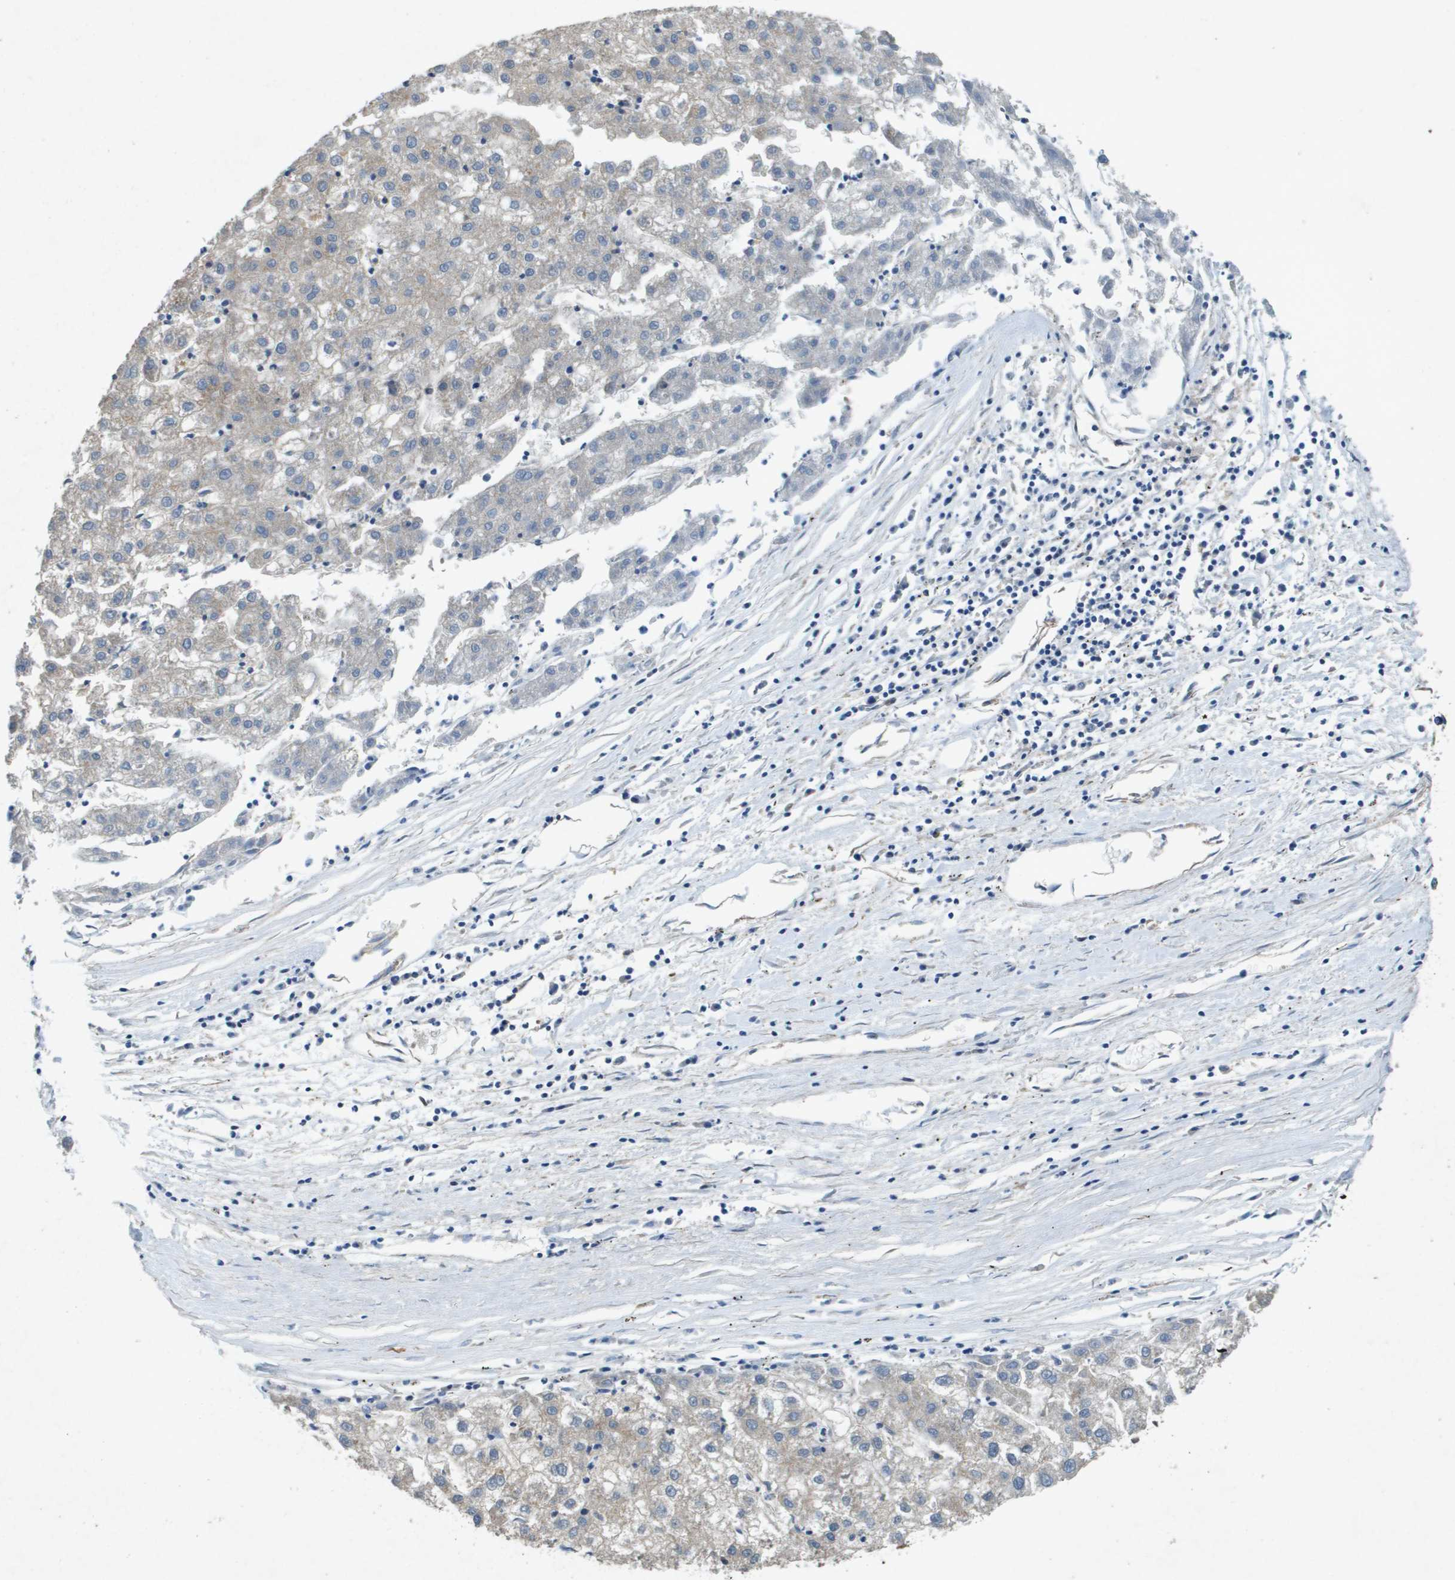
{"staining": {"intensity": "negative", "quantity": "none", "location": "none"}, "tissue": "liver cancer", "cell_type": "Tumor cells", "image_type": "cancer", "snomed": [{"axis": "morphology", "description": "Carcinoma, Hepatocellular, NOS"}, {"axis": "topography", "description": "Liver"}], "caption": "Tumor cells are negative for brown protein staining in liver cancer (hepatocellular carcinoma).", "gene": "PTPRT", "patient": {"sex": "male", "age": 72}}